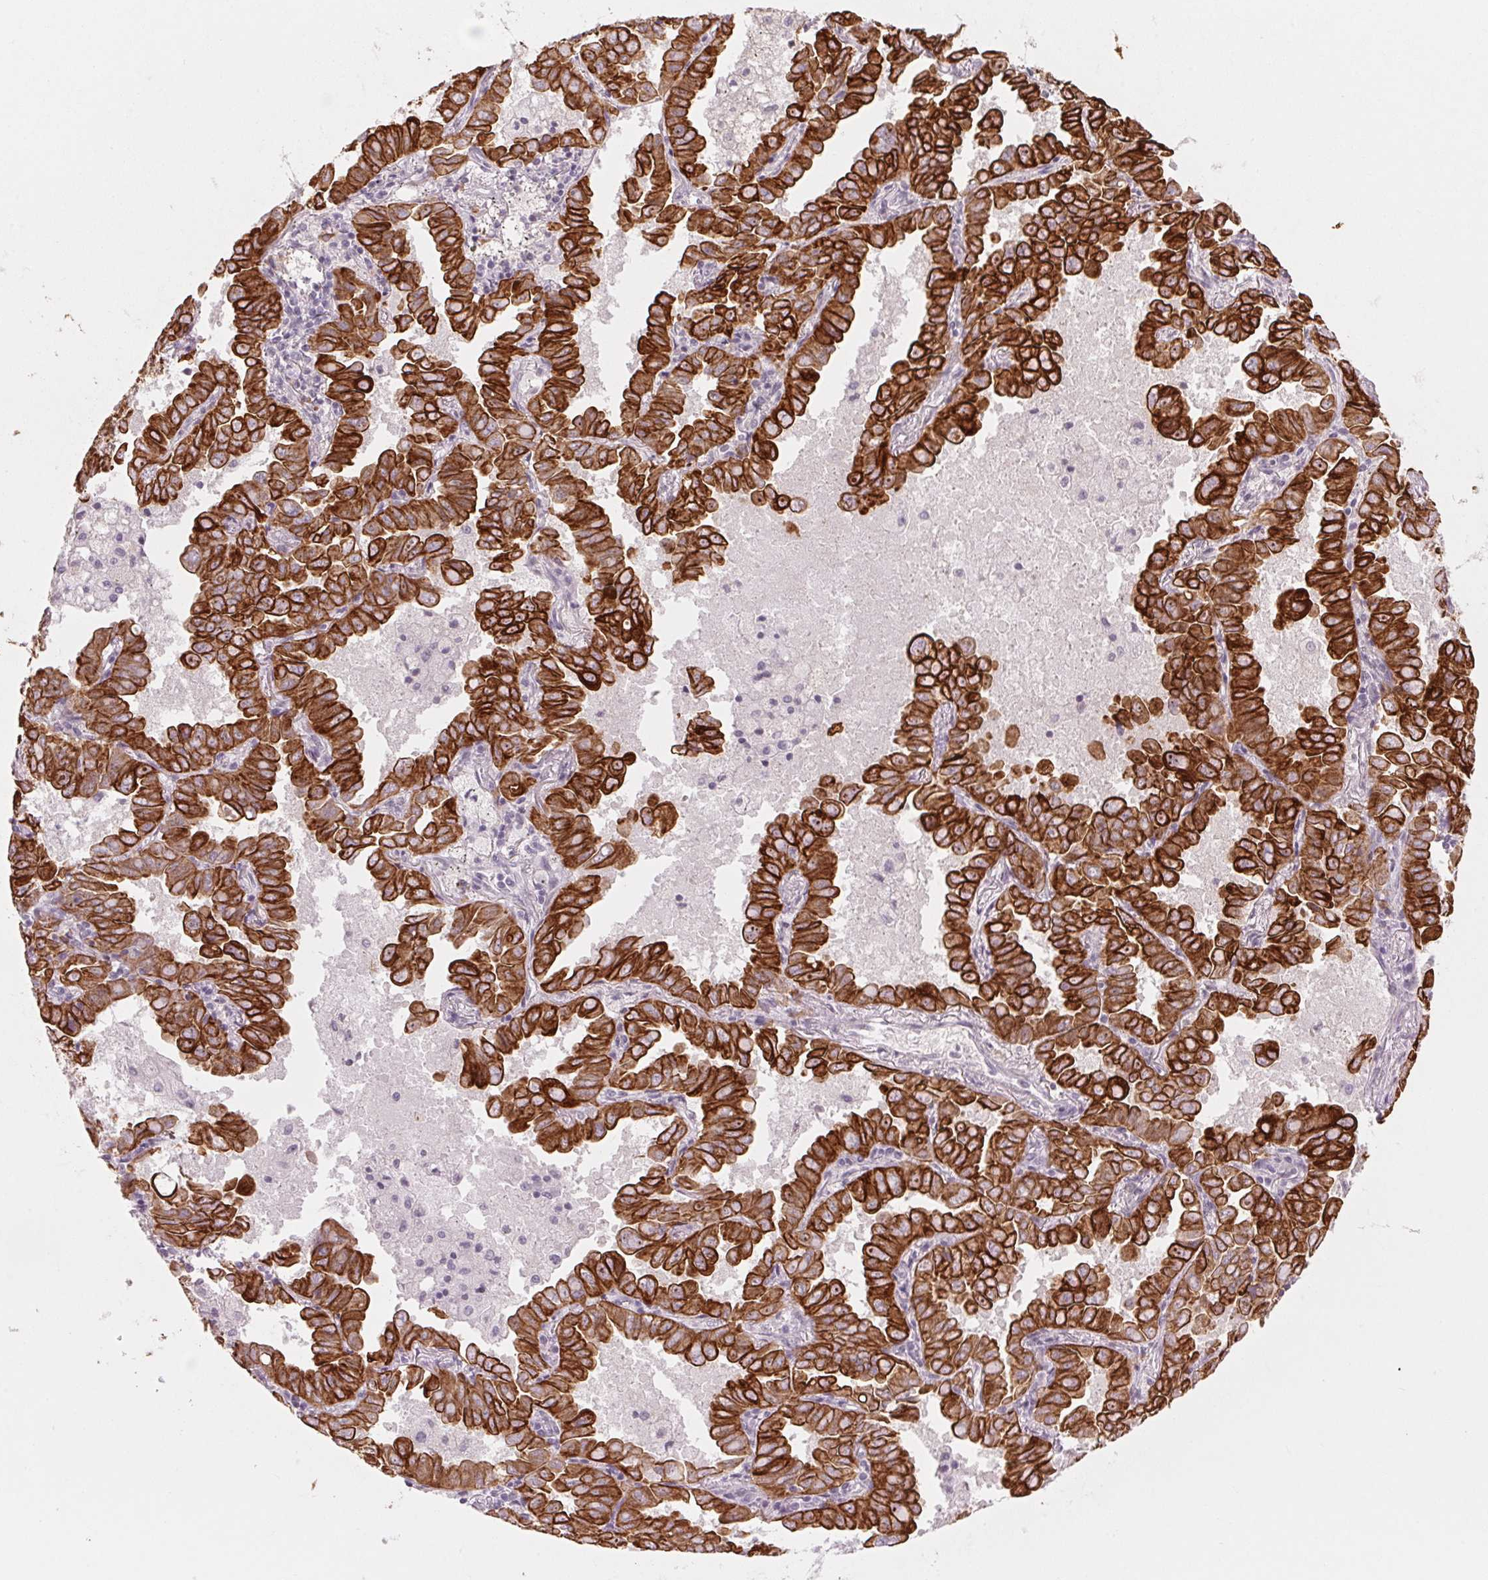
{"staining": {"intensity": "strong", "quantity": ">75%", "location": "cytoplasmic/membranous"}, "tissue": "lung cancer", "cell_type": "Tumor cells", "image_type": "cancer", "snomed": [{"axis": "morphology", "description": "Adenocarcinoma, NOS"}, {"axis": "topography", "description": "Lung"}], "caption": "Tumor cells display high levels of strong cytoplasmic/membranous expression in about >75% of cells in lung cancer.", "gene": "SCTR", "patient": {"sex": "male", "age": 64}}